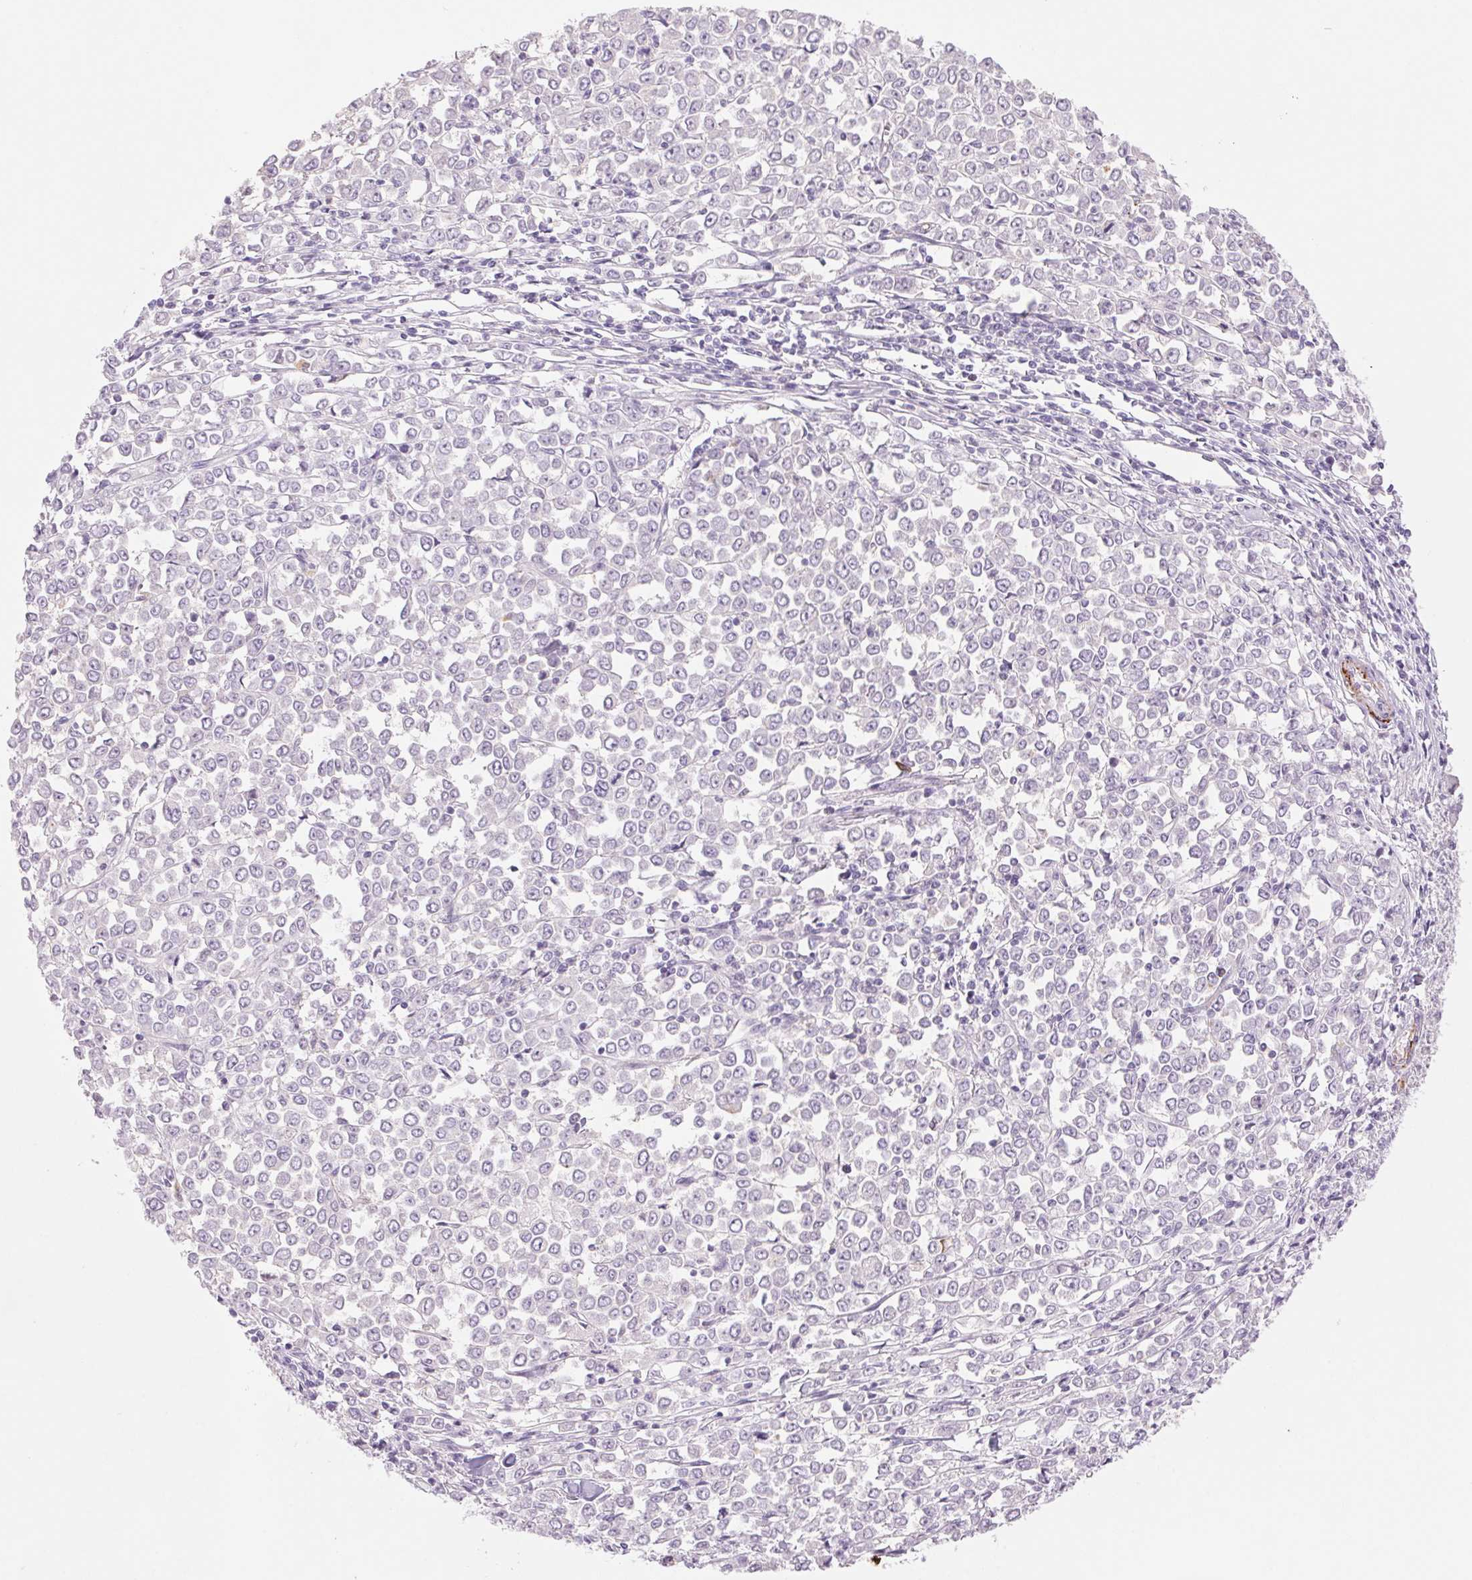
{"staining": {"intensity": "negative", "quantity": "none", "location": "none"}, "tissue": "stomach cancer", "cell_type": "Tumor cells", "image_type": "cancer", "snomed": [{"axis": "morphology", "description": "Adenocarcinoma, NOS"}, {"axis": "topography", "description": "Stomach, upper"}], "caption": "A high-resolution micrograph shows immunohistochemistry (IHC) staining of stomach cancer (adenocarcinoma), which displays no significant positivity in tumor cells.", "gene": "KRT1", "patient": {"sex": "male", "age": 70}}